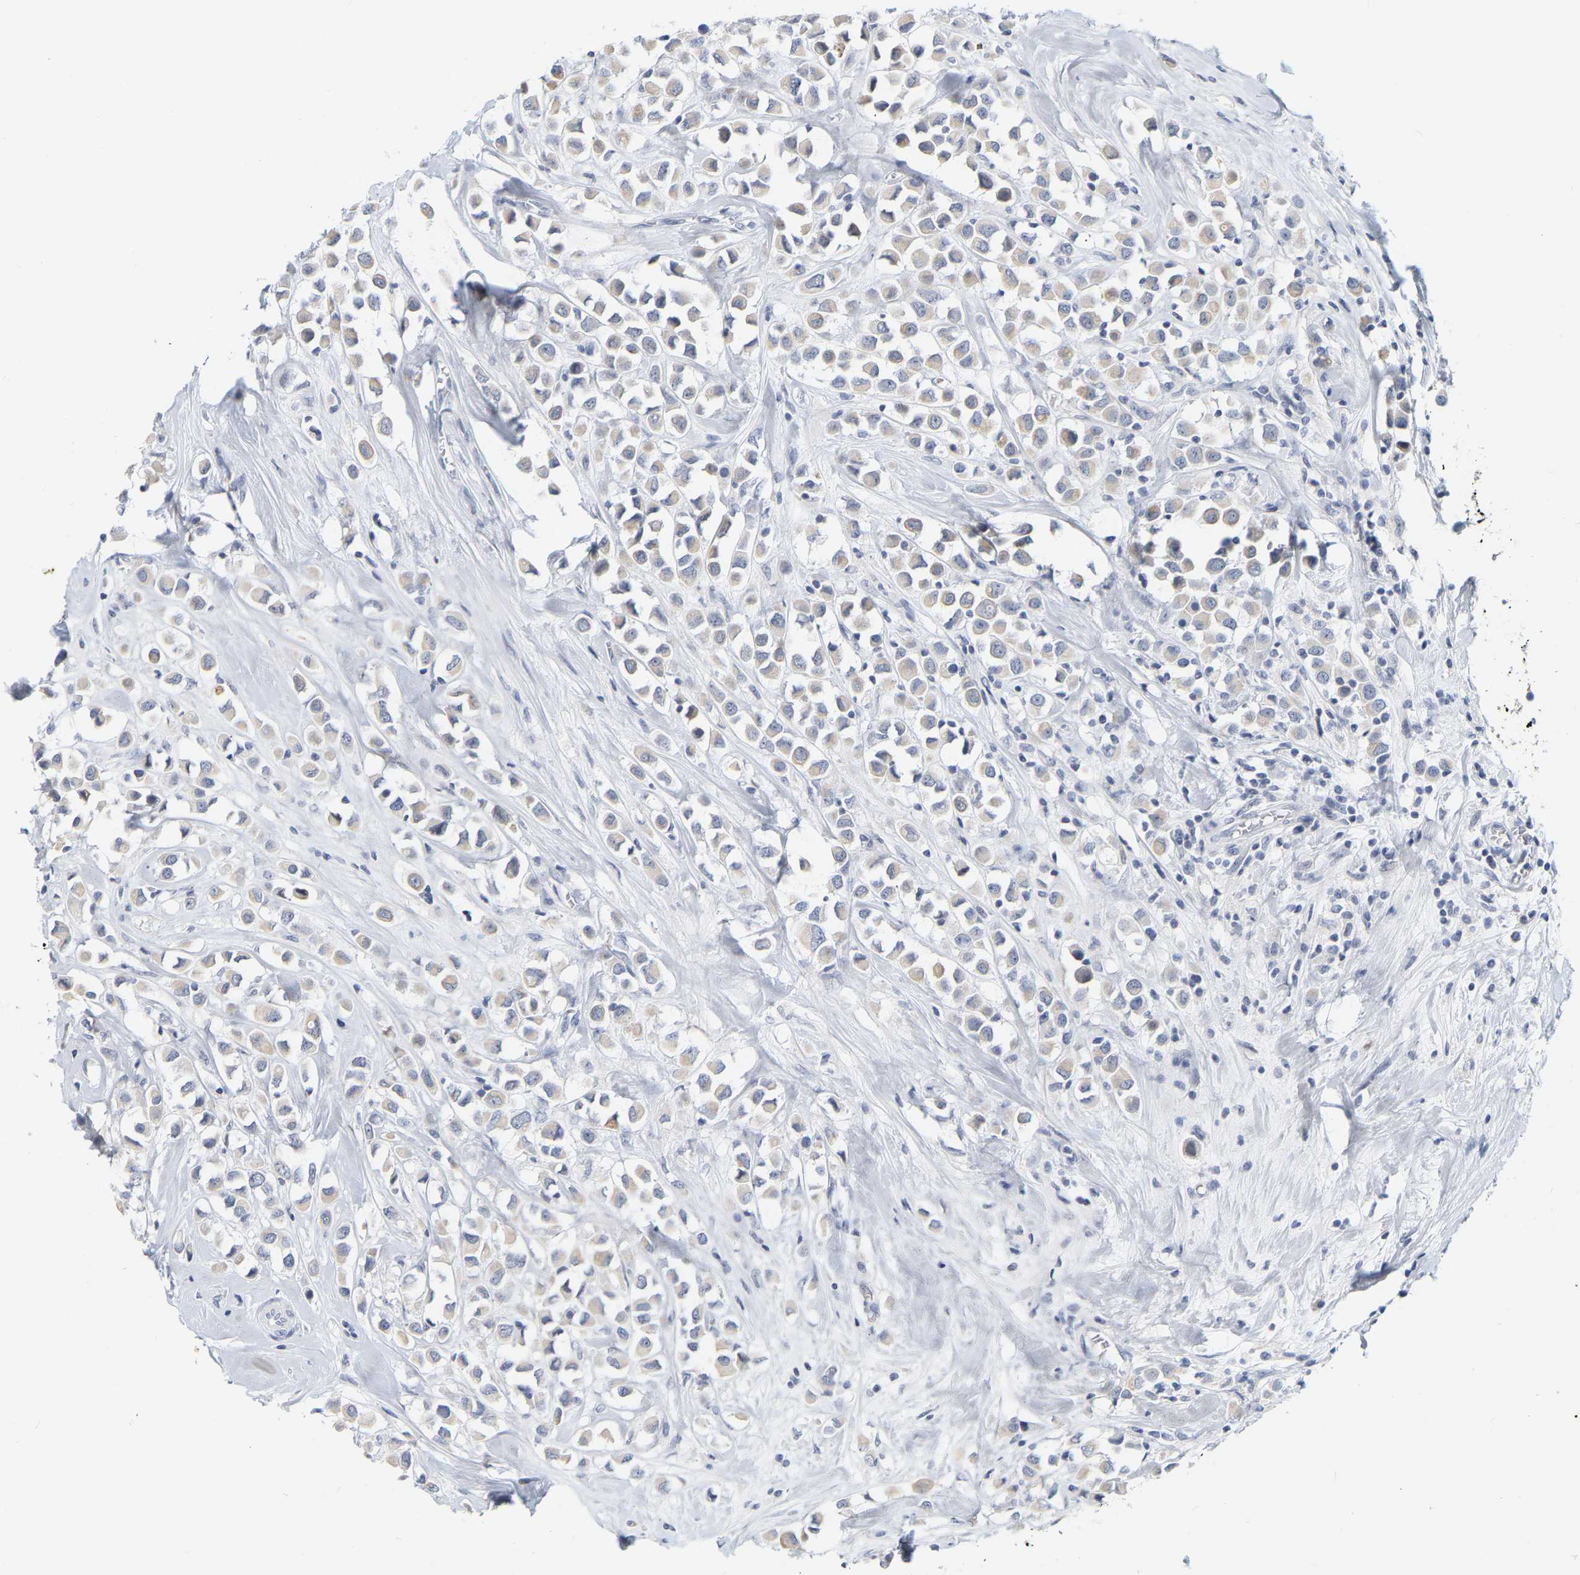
{"staining": {"intensity": "weak", "quantity": ">75%", "location": "cytoplasmic/membranous"}, "tissue": "breast cancer", "cell_type": "Tumor cells", "image_type": "cancer", "snomed": [{"axis": "morphology", "description": "Duct carcinoma"}, {"axis": "topography", "description": "Breast"}], "caption": "Weak cytoplasmic/membranous protein expression is appreciated in approximately >75% of tumor cells in breast cancer.", "gene": "KRT76", "patient": {"sex": "female", "age": 61}}